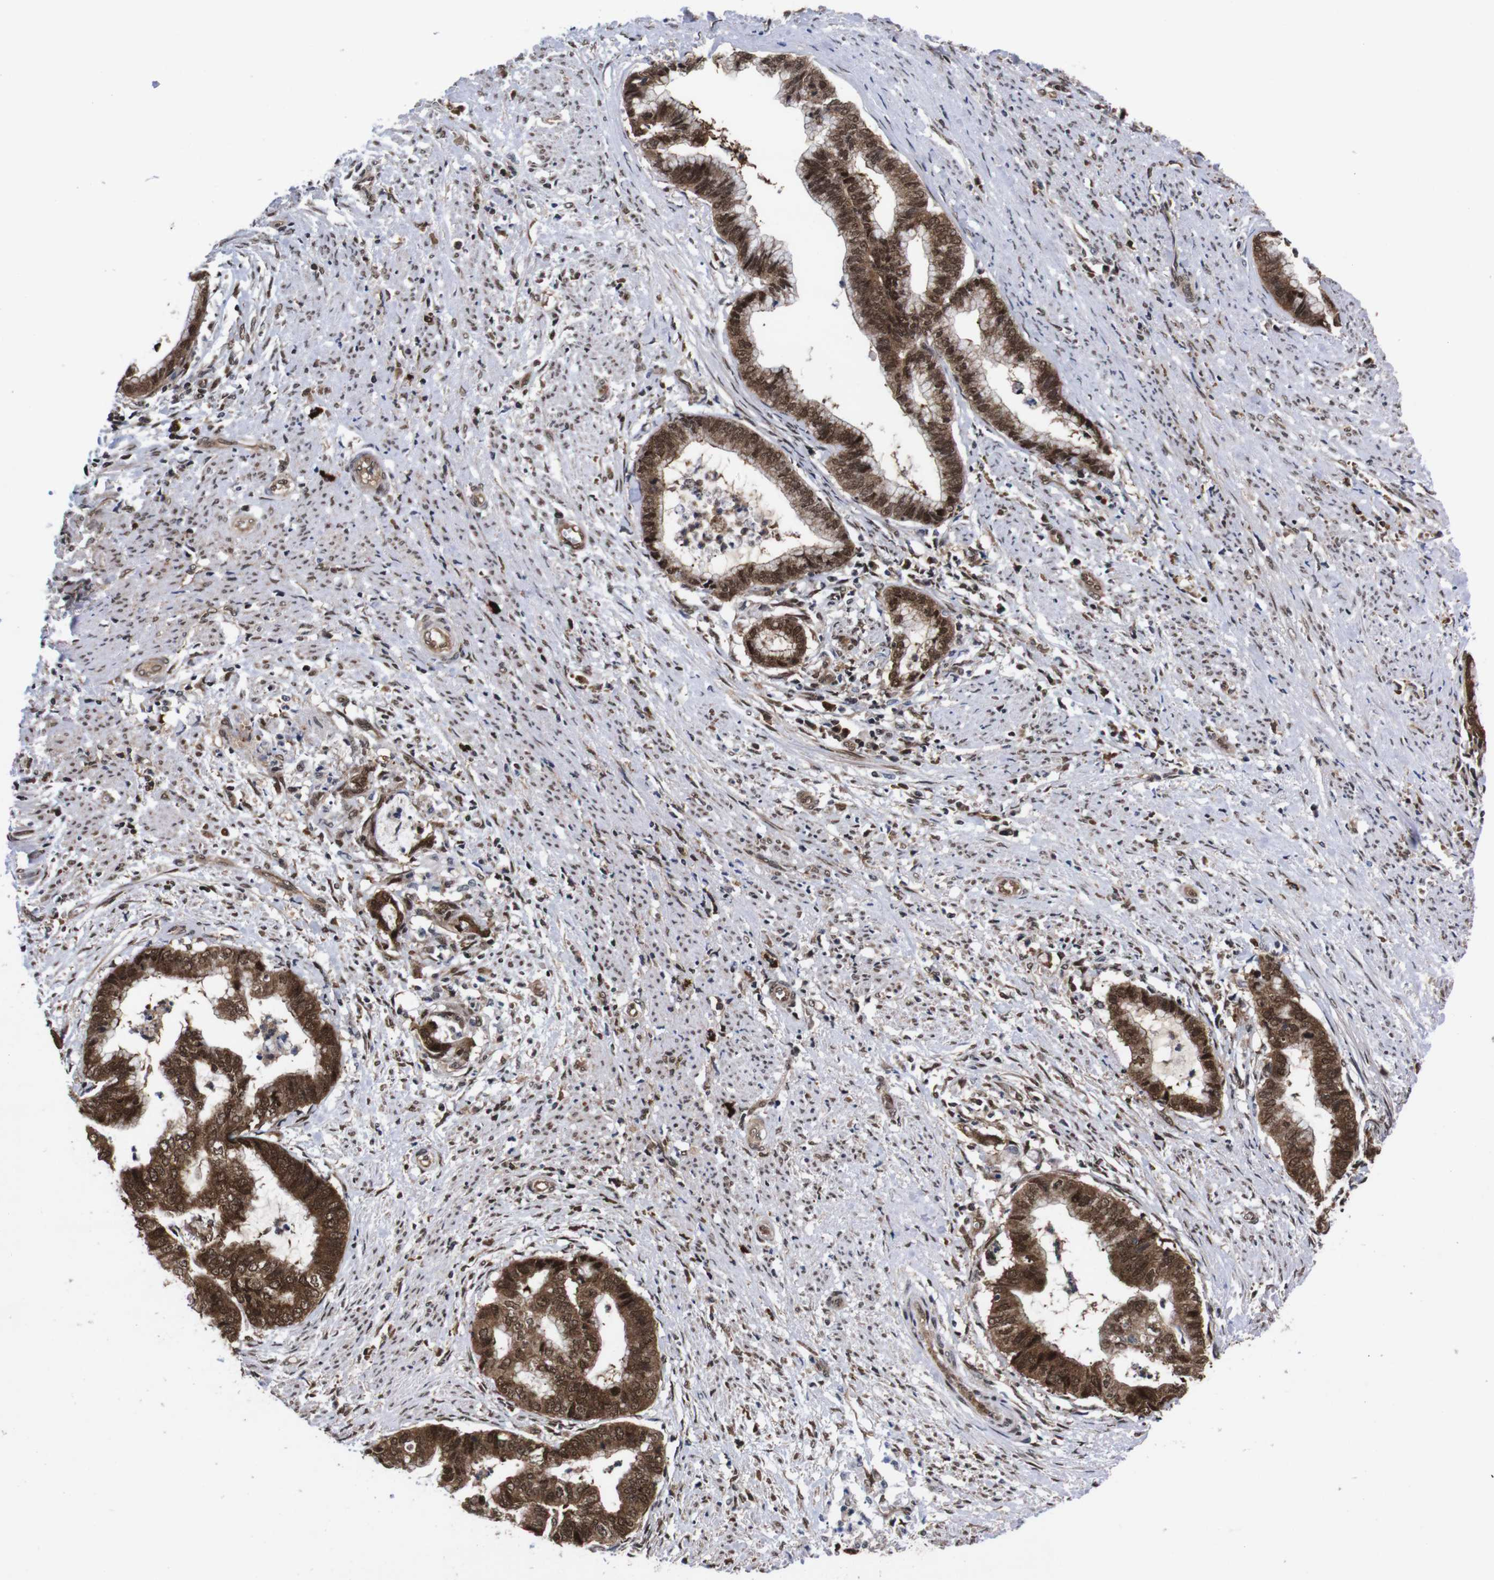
{"staining": {"intensity": "moderate", "quantity": ">75%", "location": "cytoplasmic/membranous,nuclear"}, "tissue": "endometrial cancer", "cell_type": "Tumor cells", "image_type": "cancer", "snomed": [{"axis": "morphology", "description": "Necrosis, NOS"}, {"axis": "morphology", "description": "Adenocarcinoma, NOS"}, {"axis": "topography", "description": "Endometrium"}], "caption": "Moderate cytoplasmic/membranous and nuclear expression is seen in about >75% of tumor cells in endometrial cancer (adenocarcinoma).", "gene": "UBQLN2", "patient": {"sex": "female", "age": 79}}